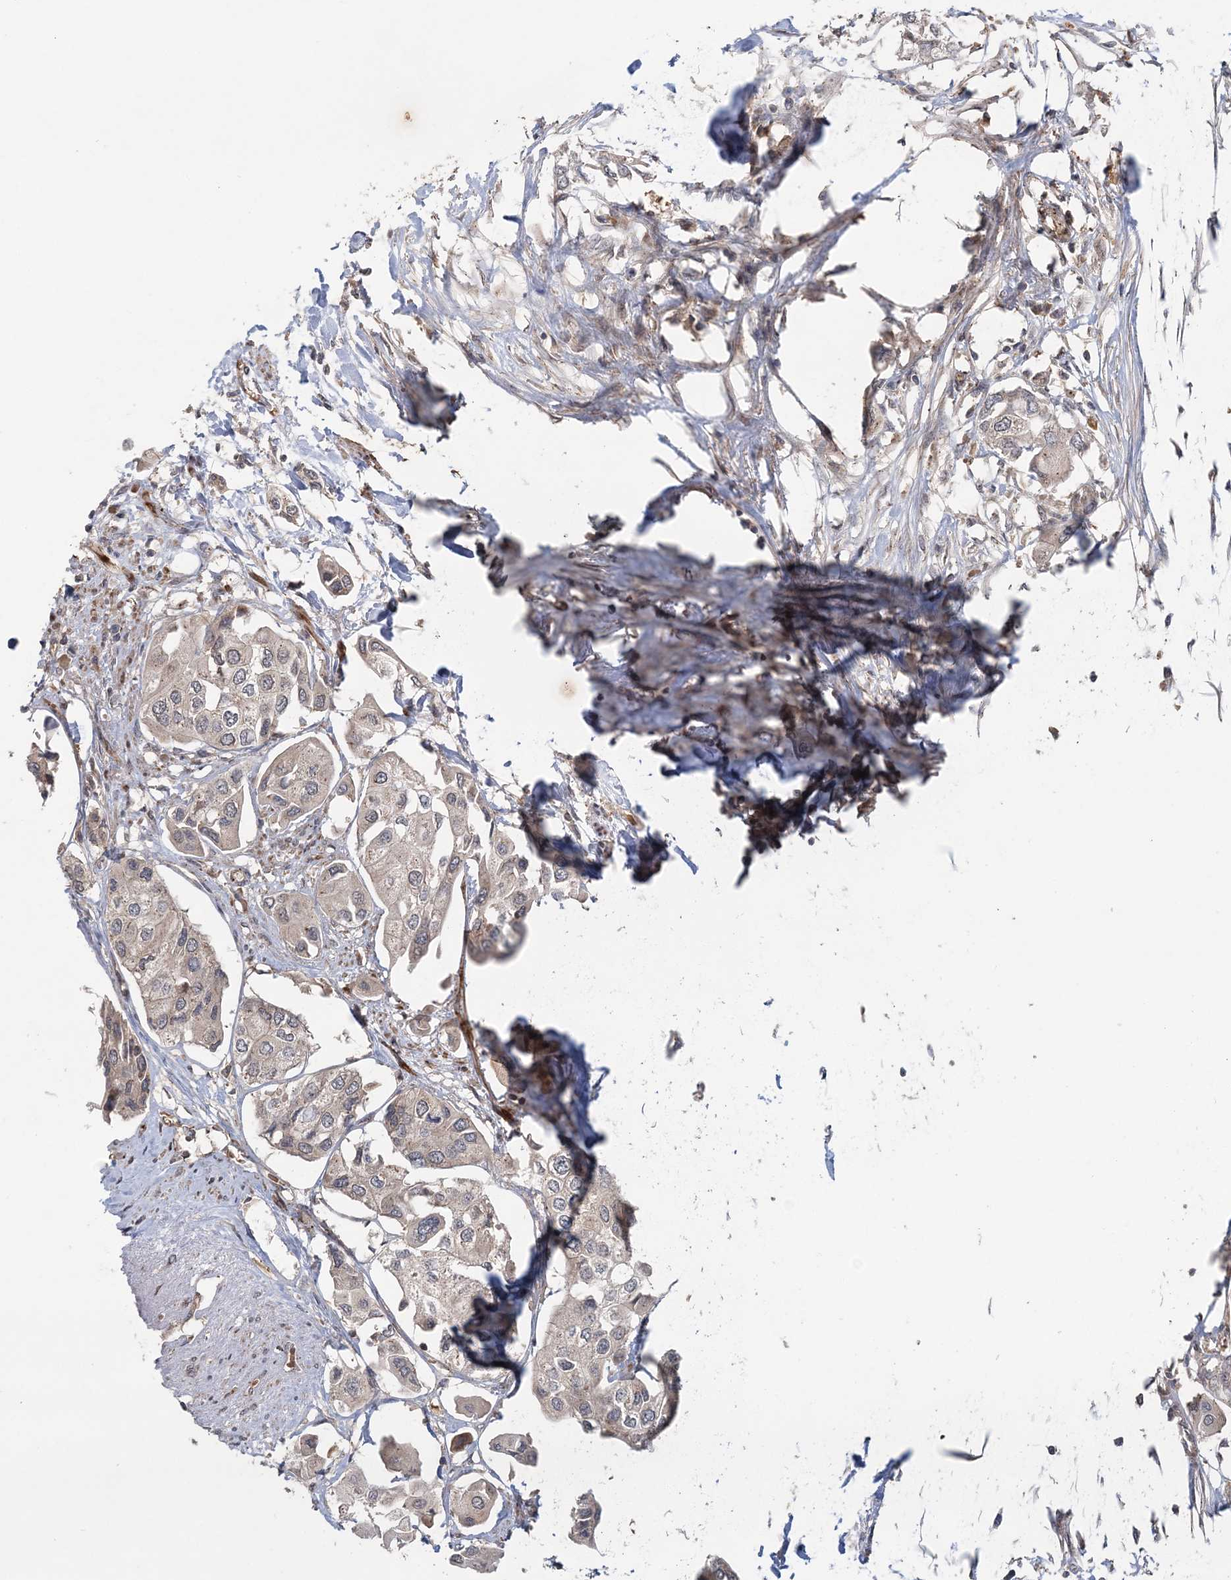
{"staining": {"intensity": "weak", "quantity": "<25%", "location": "cytoplasmic/membranous"}, "tissue": "urothelial cancer", "cell_type": "Tumor cells", "image_type": "cancer", "snomed": [{"axis": "morphology", "description": "Urothelial carcinoma, High grade"}, {"axis": "topography", "description": "Urinary bladder"}], "caption": "This histopathology image is of urothelial cancer stained with immunohistochemistry to label a protein in brown with the nuclei are counter-stained blue. There is no staining in tumor cells.", "gene": "UBTD2", "patient": {"sex": "male", "age": 64}}